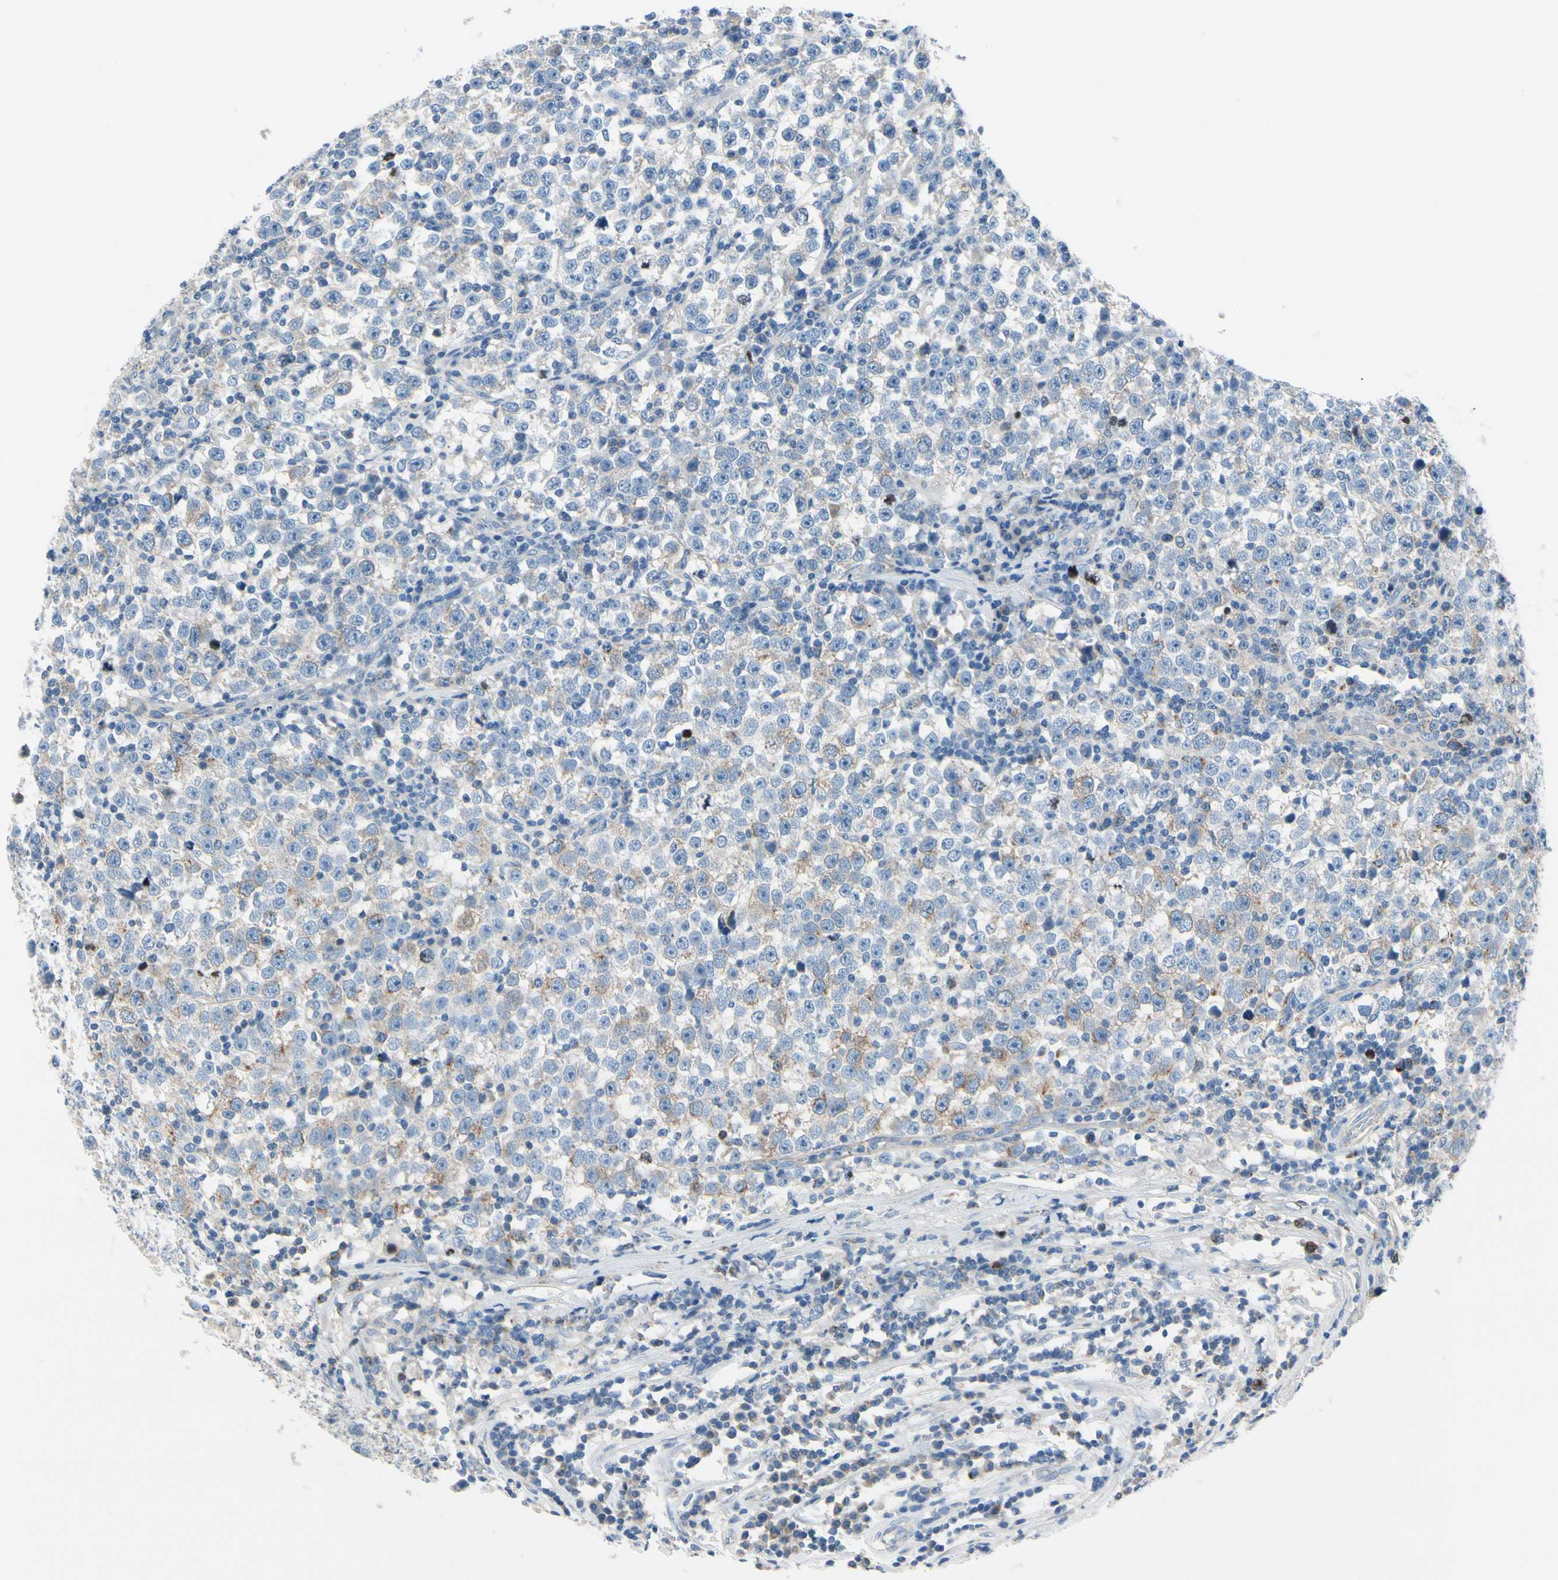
{"staining": {"intensity": "weak", "quantity": "<25%", "location": "cytoplasmic/membranous"}, "tissue": "testis cancer", "cell_type": "Tumor cells", "image_type": "cancer", "snomed": [{"axis": "morphology", "description": "Seminoma, NOS"}, {"axis": "topography", "description": "Testis"}], "caption": "Micrograph shows no protein staining in tumor cells of seminoma (testis) tissue.", "gene": "CKAP2", "patient": {"sex": "male", "age": 43}}